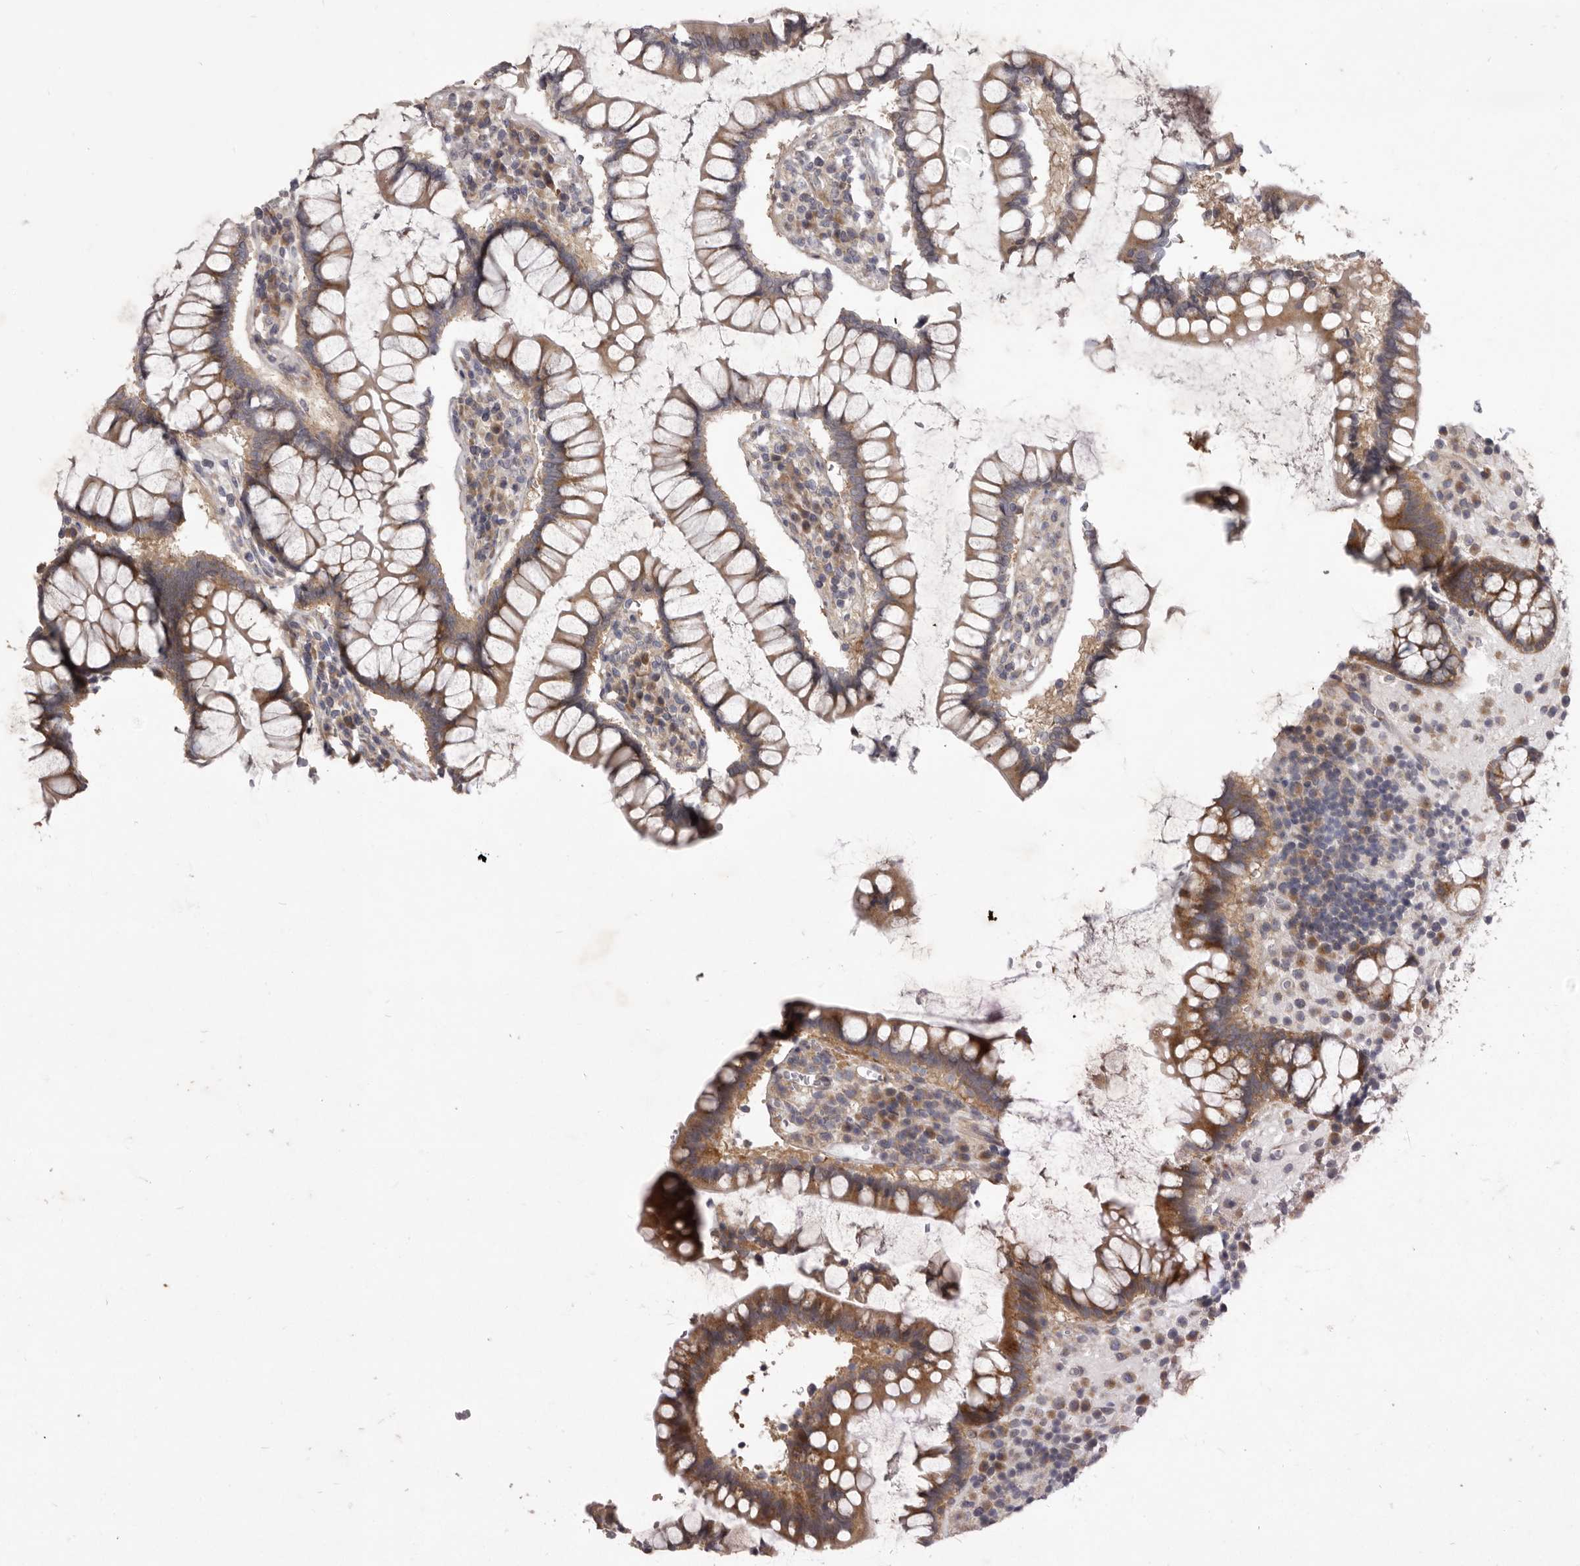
{"staining": {"intensity": "weak", "quantity": "<25%", "location": "cytoplasmic/membranous"}, "tissue": "colon", "cell_type": "Endothelial cells", "image_type": "normal", "snomed": [{"axis": "morphology", "description": "Normal tissue, NOS"}, {"axis": "topography", "description": "Colon"}], "caption": "Endothelial cells are negative for protein expression in normal human colon.", "gene": "TBC1D8B", "patient": {"sex": "female", "age": 79}}